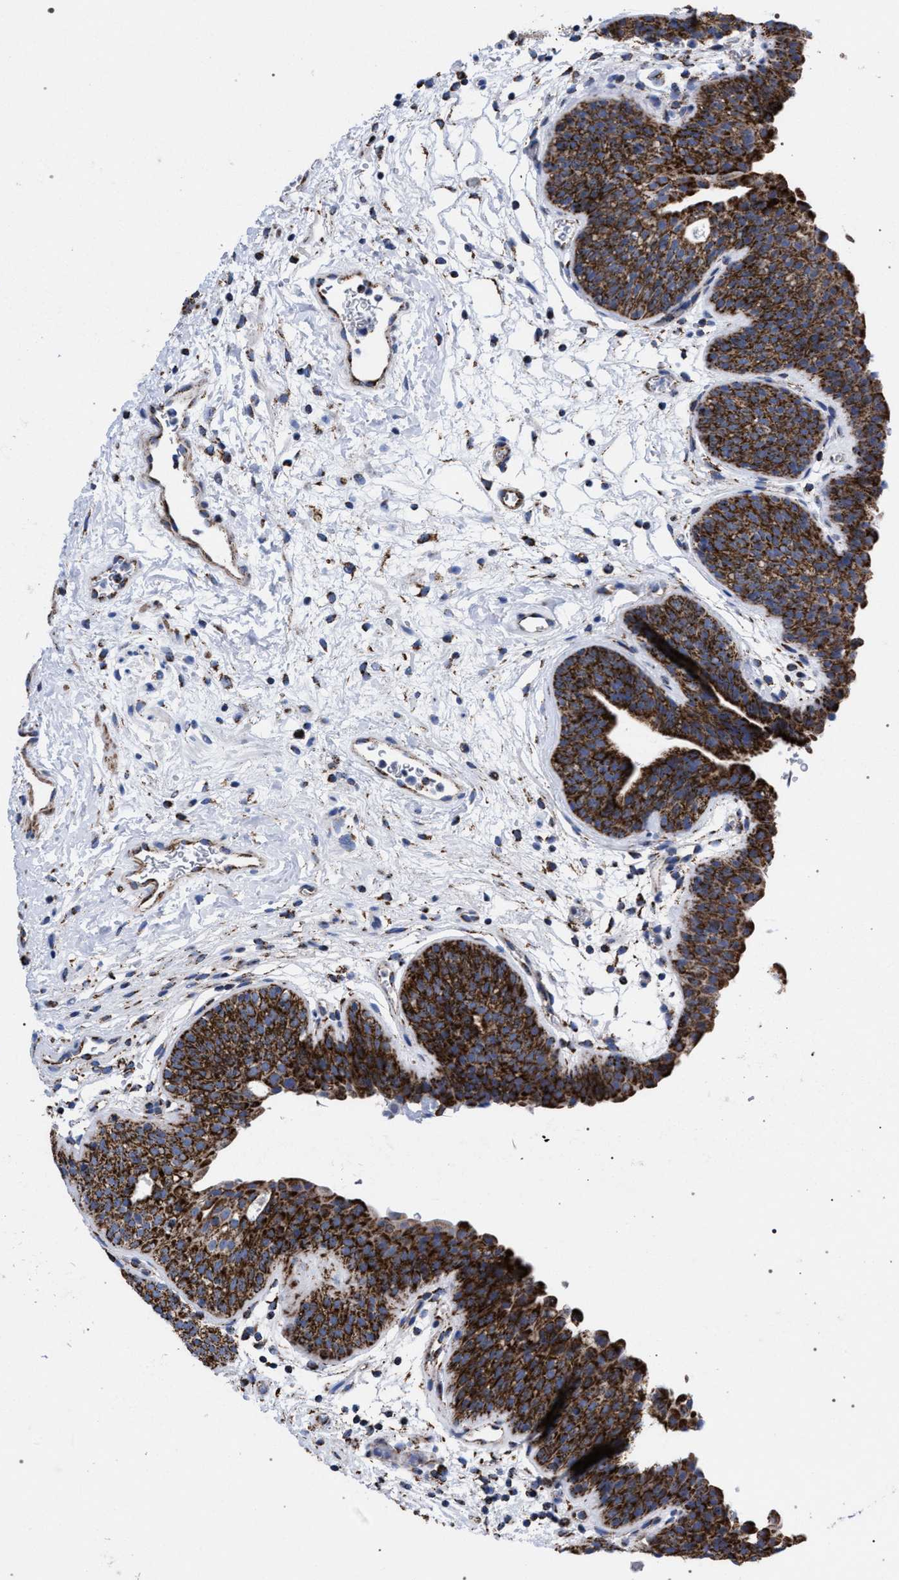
{"staining": {"intensity": "strong", "quantity": ">75%", "location": "cytoplasmic/membranous"}, "tissue": "urinary bladder", "cell_type": "Urothelial cells", "image_type": "normal", "snomed": [{"axis": "morphology", "description": "Normal tissue, NOS"}, {"axis": "topography", "description": "Urinary bladder"}], "caption": "A high-resolution photomicrograph shows immunohistochemistry (IHC) staining of unremarkable urinary bladder, which shows strong cytoplasmic/membranous staining in approximately >75% of urothelial cells.", "gene": "ACADS", "patient": {"sex": "male", "age": 37}}